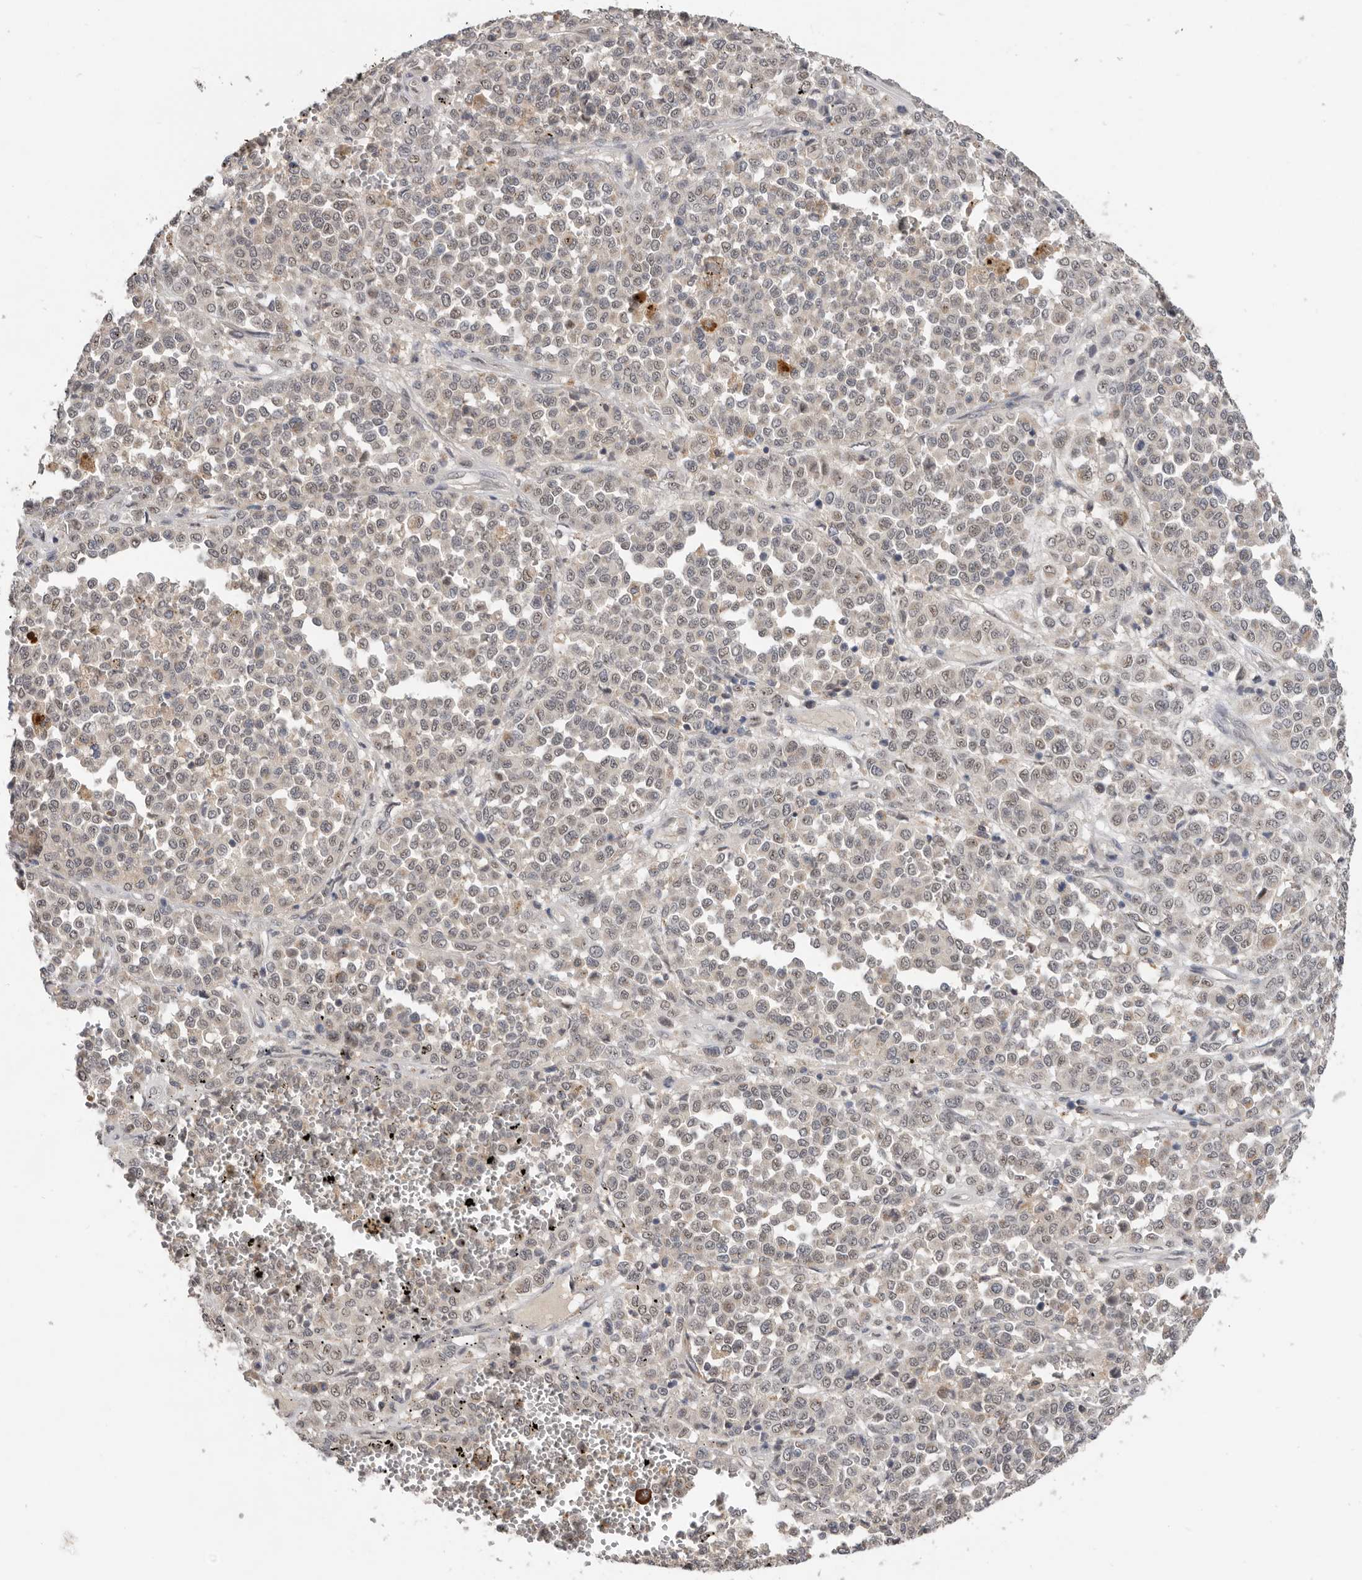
{"staining": {"intensity": "weak", "quantity": "25%-75%", "location": "cytoplasmic/membranous,nuclear"}, "tissue": "melanoma", "cell_type": "Tumor cells", "image_type": "cancer", "snomed": [{"axis": "morphology", "description": "Malignant melanoma, Metastatic site"}, {"axis": "topography", "description": "Pancreas"}], "caption": "Immunohistochemical staining of melanoma shows low levels of weak cytoplasmic/membranous and nuclear protein staining in approximately 25%-75% of tumor cells. (DAB = brown stain, brightfield microscopy at high magnification).", "gene": "BRCA2", "patient": {"sex": "female", "age": 30}}